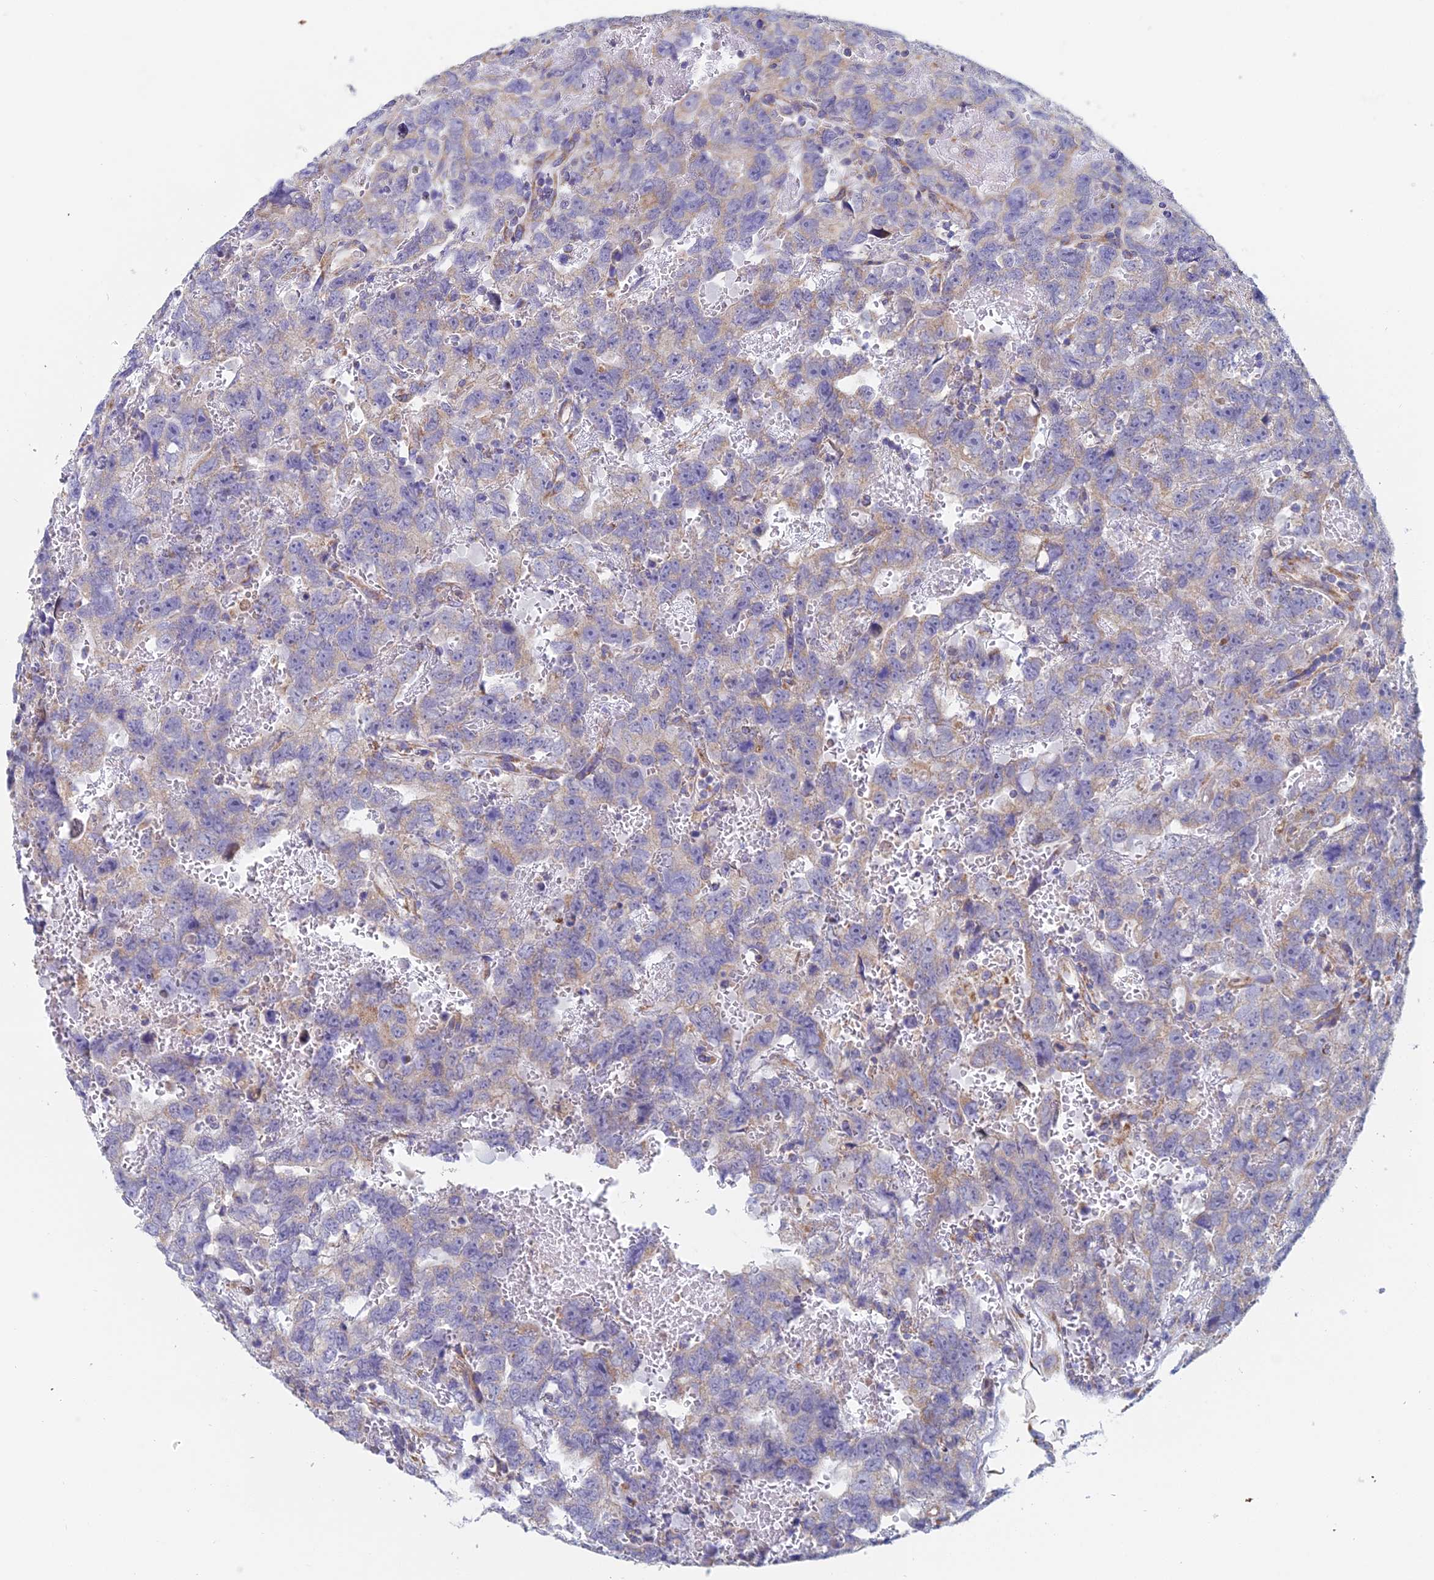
{"staining": {"intensity": "weak", "quantity": "25%-75%", "location": "cytoplasmic/membranous"}, "tissue": "testis cancer", "cell_type": "Tumor cells", "image_type": "cancer", "snomed": [{"axis": "morphology", "description": "Carcinoma, Embryonal, NOS"}, {"axis": "topography", "description": "Testis"}], "caption": "A histopathology image of testis embryonal carcinoma stained for a protein displays weak cytoplasmic/membranous brown staining in tumor cells.", "gene": "CRACR2B", "patient": {"sex": "male", "age": 45}}